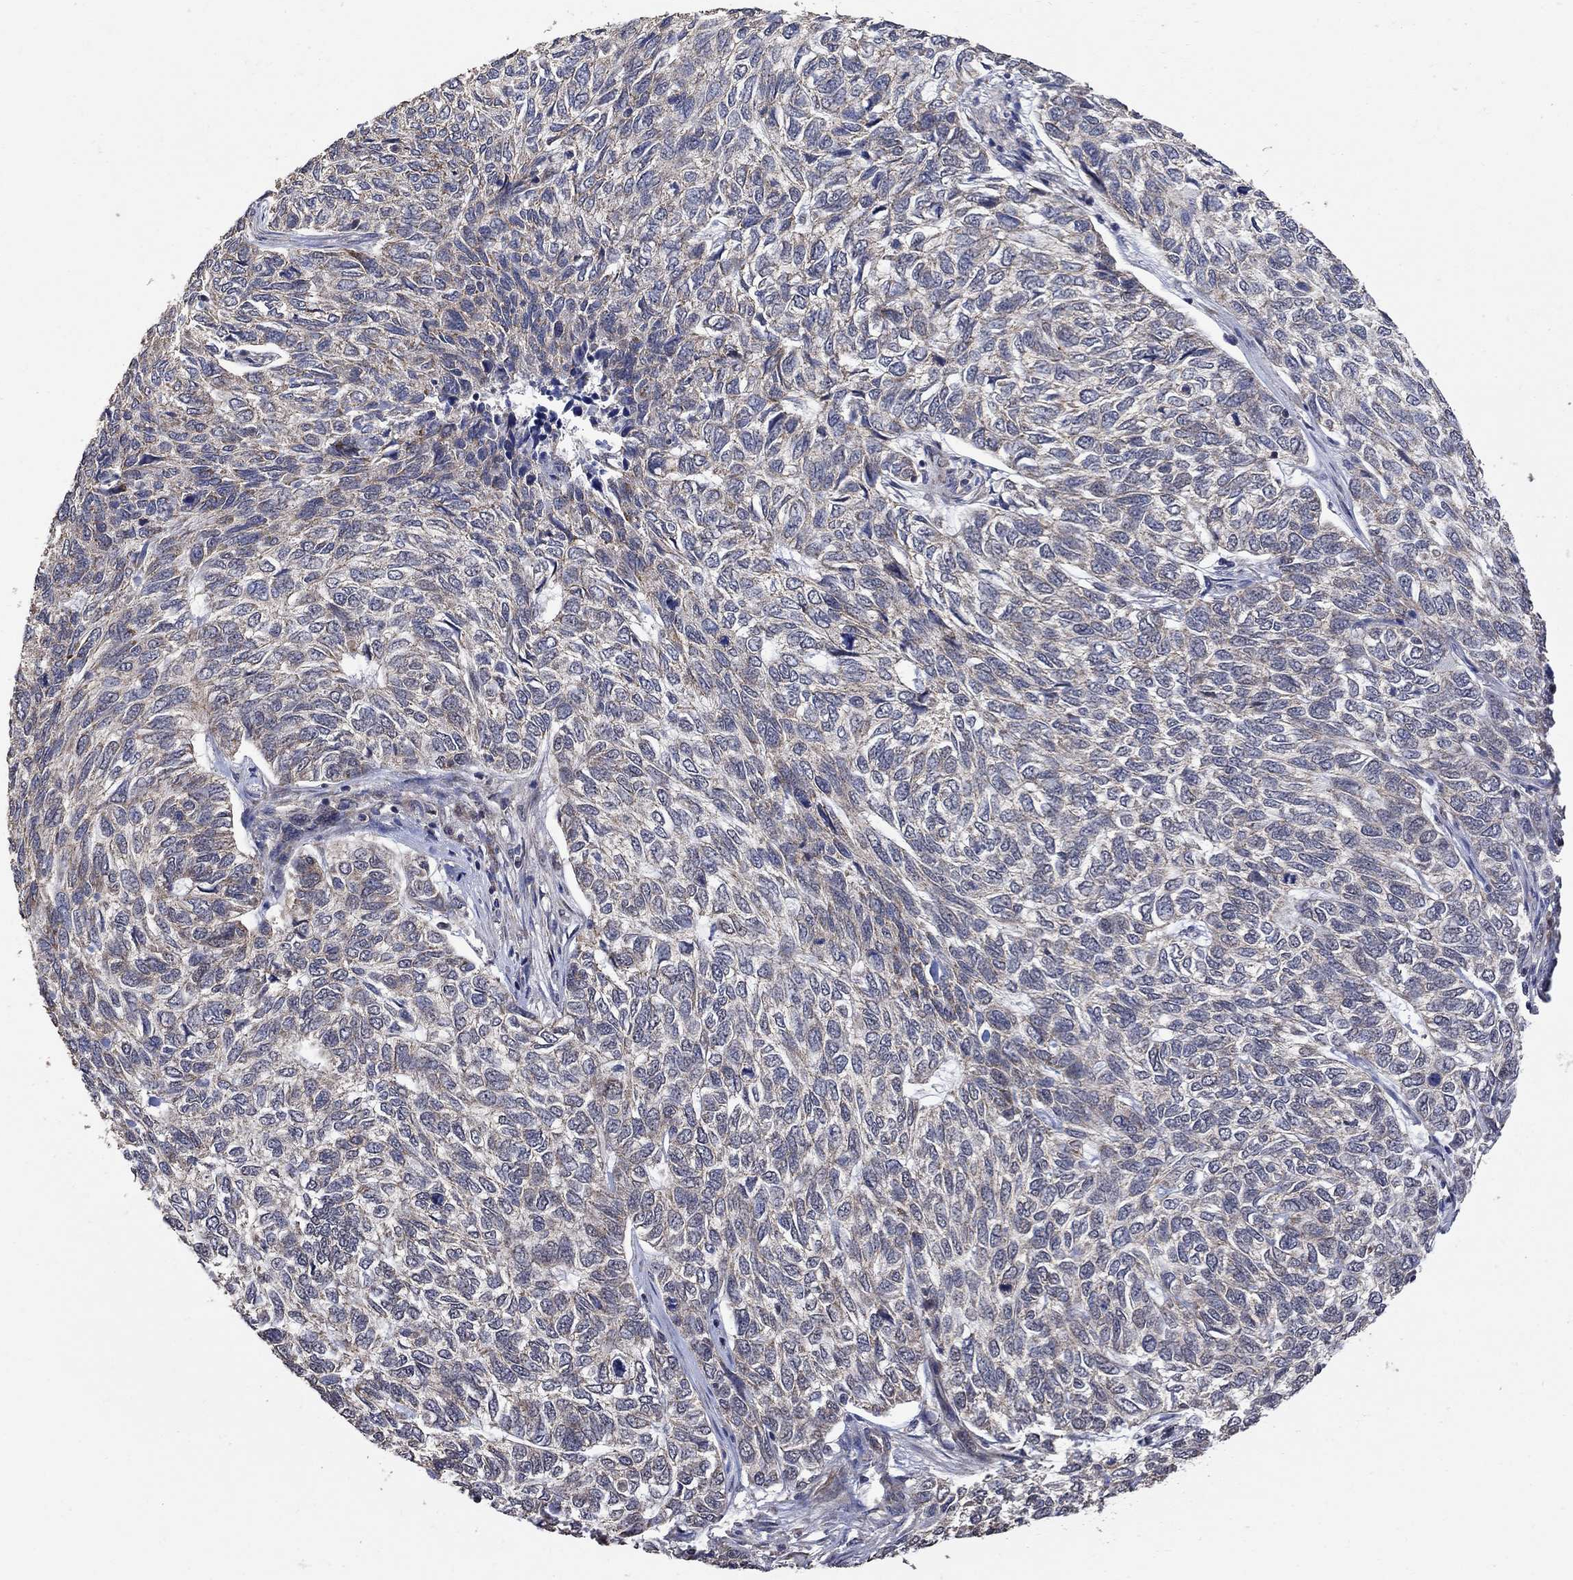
{"staining": {"intensity": "weak", "quantity": "25%-75%", "location": "cytoplasmic/membranous"}, "tissue": "skin cancer", "cell_type": "Tumor cells", "image_type": "cancer", "snomed": [{"axis": "morphology", "description": "Basal cell carcinoma"}, {"axis": "topography", "description": "Skin"}], "caption": "The photomicrograph exhibits staining of skin cancer (basal cell carcinoma), revealing weak cytoplasmic/membranous protein positivity (brown color) within tumor cells.", "gene": "ANKRA2", "patient": {"sex": "female", "age": 65}}